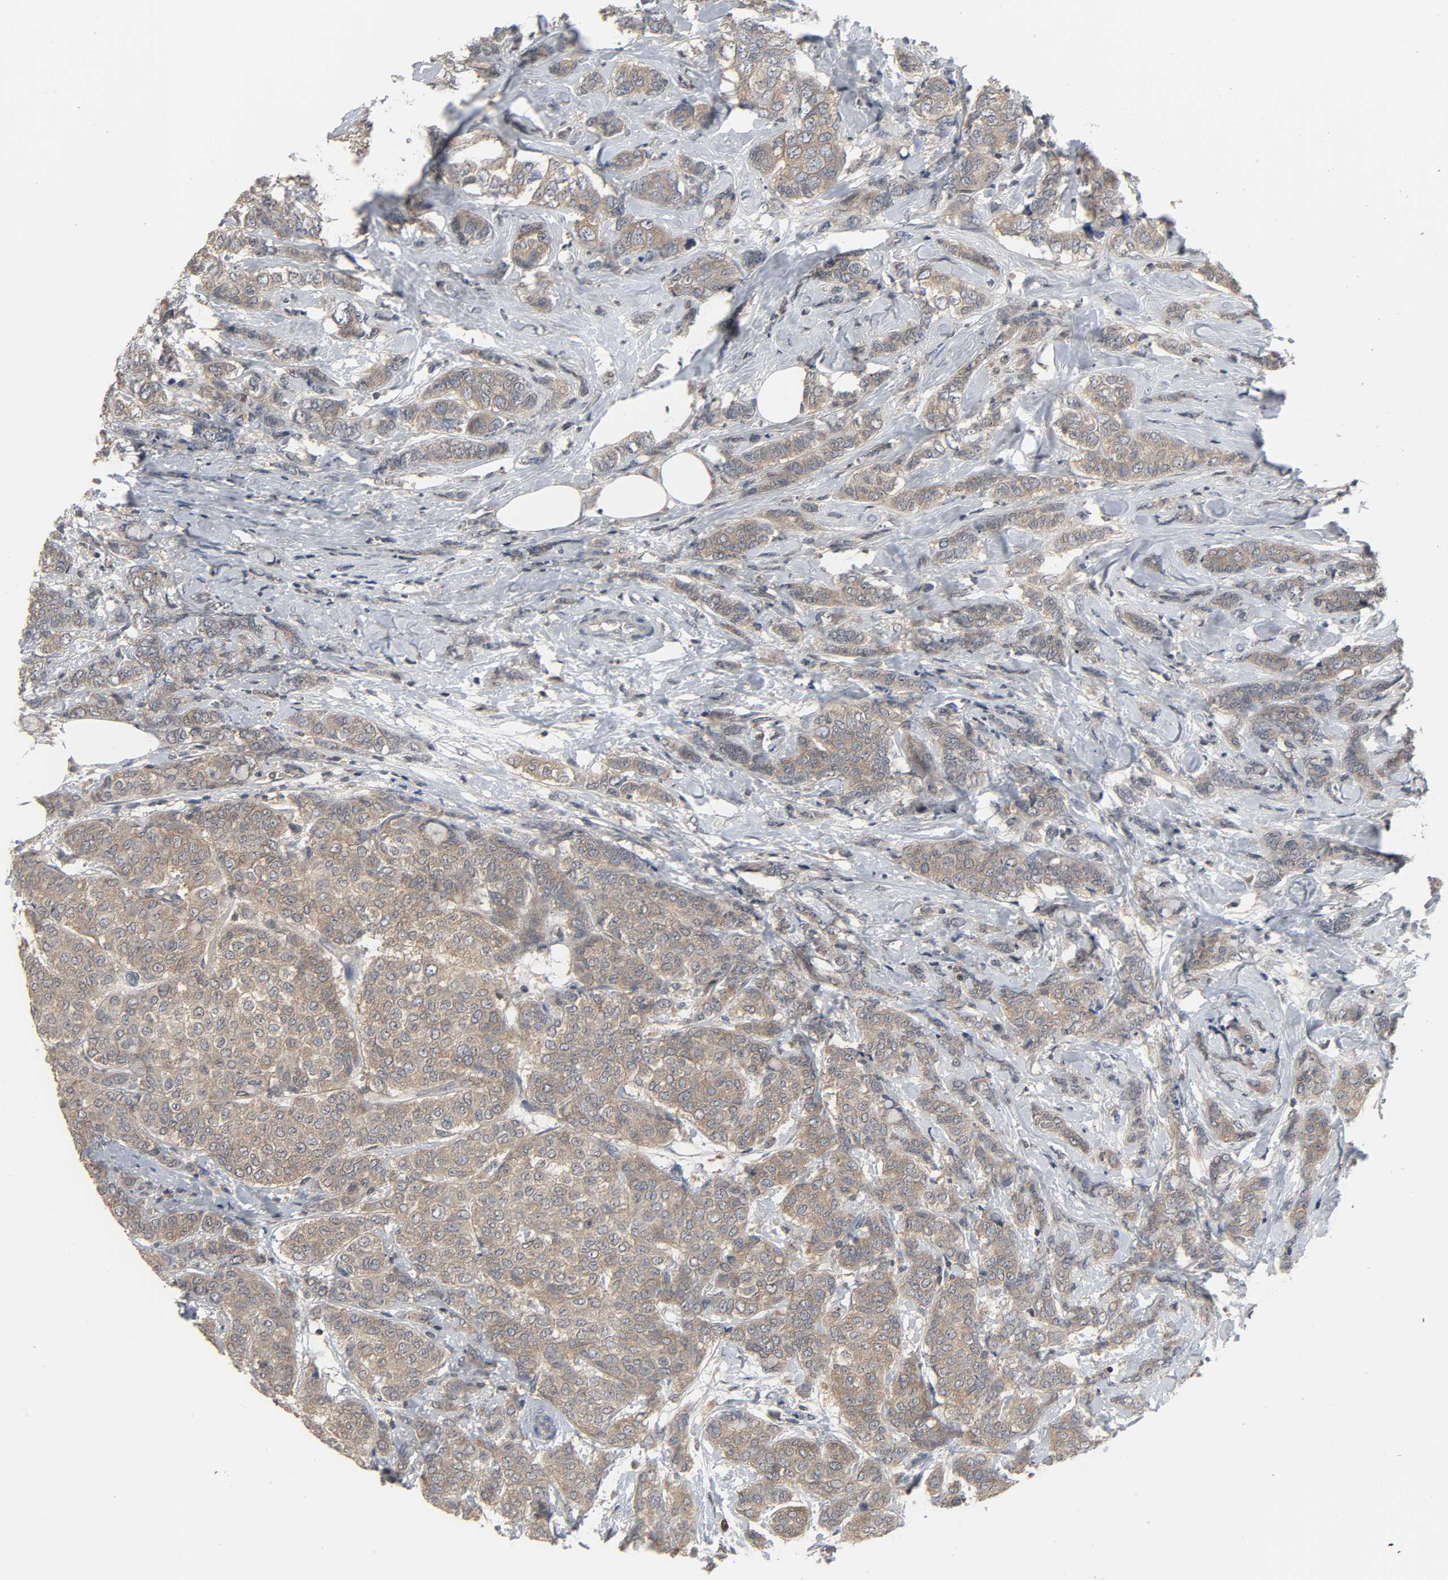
{"staining": {"intensity": "moderate", "quantity": ">75%", "location": "cytoplasmic/membranous"}, "tissue": "breast cancer", "cell_type": "Tumor cells", "image_type": "cancer", "snomed": [{"axis": "morphology", "description": "Lobular carcinoma"}, {"axis": "topography", "description": "Breast"}], "caption": "Breast lobular carcinoma stained for a protein demonstrates moderate cytoplasmic/membranous positivity in tumor cells.", "gene": "PLEKHA2", "patient": {"sex": "female", "age": 60}}